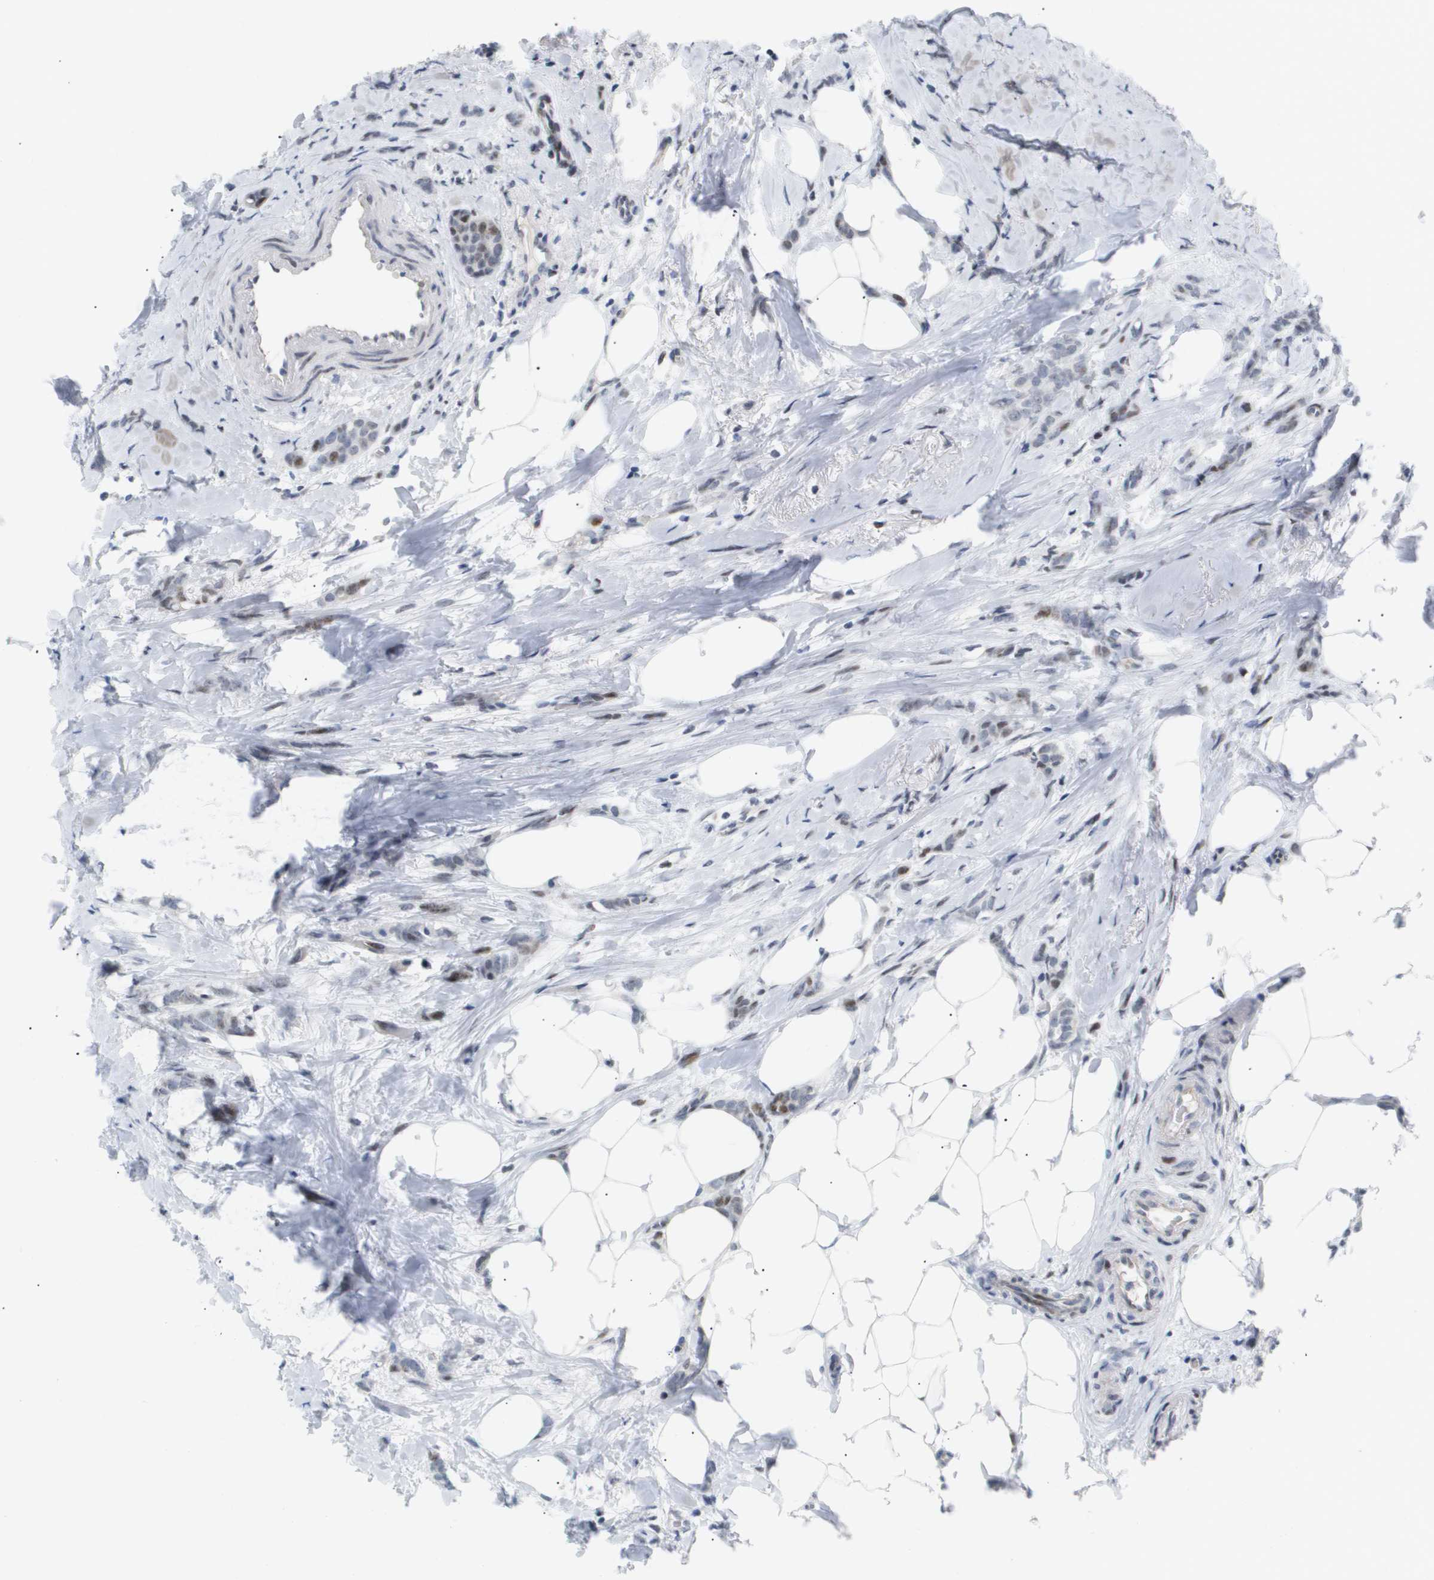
{"staining": {"intensity": "moderate", "quantity": "<25%", "location": "nuclear"}, "tissue": "breast cancer", "cell_type": "Tumor cells", "image_type": "cancer", "snomed": [{"axis": "morphology", "description": "Lobular carcinoma, in situ"}, {"axis": "morphology", "description": "Lobular carcinoma"}, {"axis": "topography", "description": "Breast"}], "caption": "A brown stain labels moderate nuclear staining of a protein in breast cancer tumor cells. Nuclei are stained in blue.", "gene": "PPARD", "patient": {"sex": "female", "age": 41}}